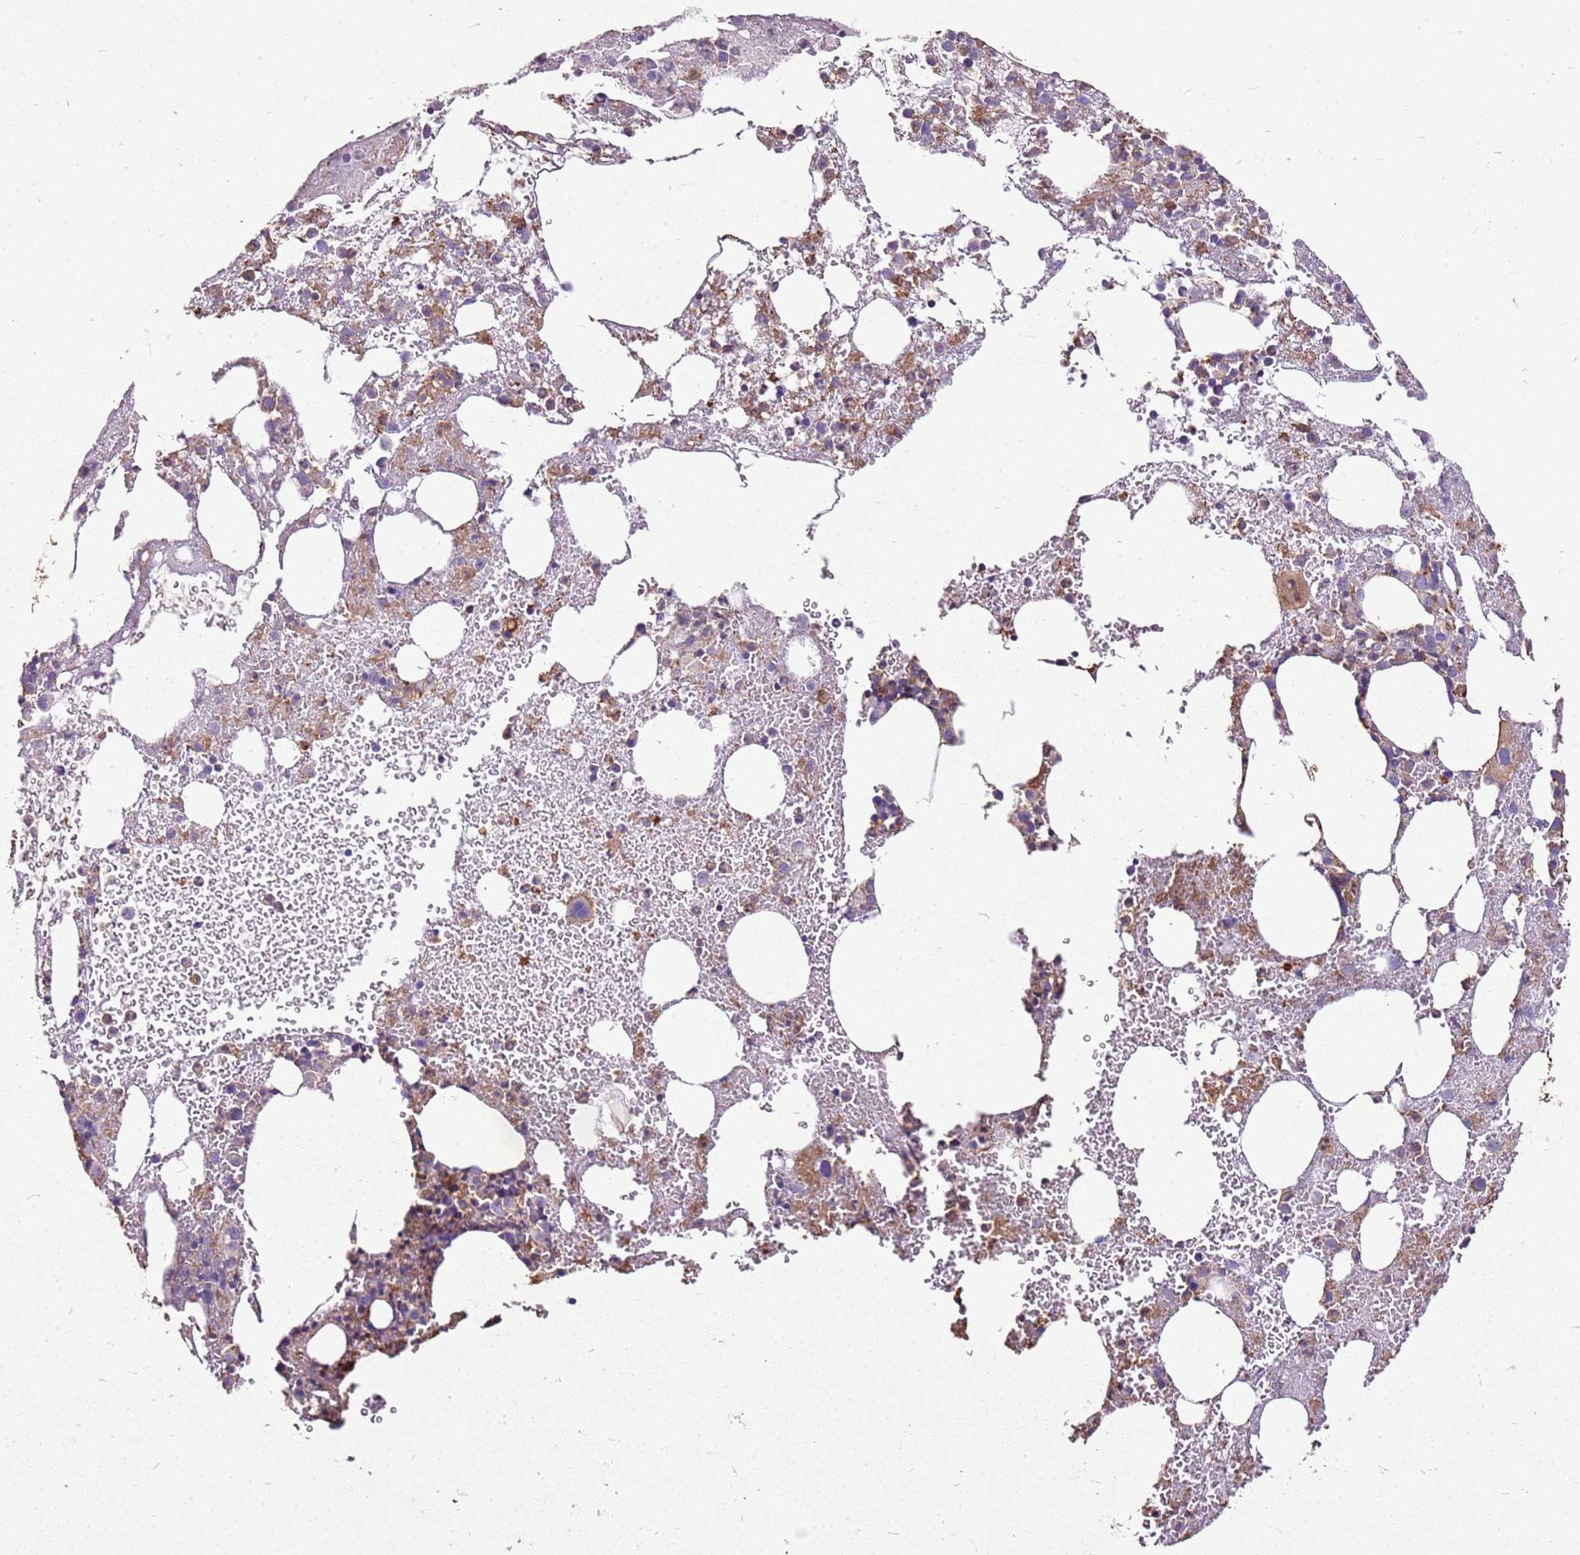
{"staining": {"intensity": "moderate", "quantity": "25%-75%", "location": "cytoplasmic/membranous"}, "tissue": "bone marrow", "cell_type": "Hematopoietic cells", "image_type": "normal", "snomed": [{"axis": "morphology", "description": "Normal tissue, NOS"}, {"axis": "topography", "description": "Bone marrow"}], "caption": "Immunohistochemical staining of normal human bone marrow displays medium levels of moderate cytoplasmic/membranous expression in about 25%-75% of hematopoietic cells.", "gene": "ARL10", "patient": {"sex": "male", "age": 61}}